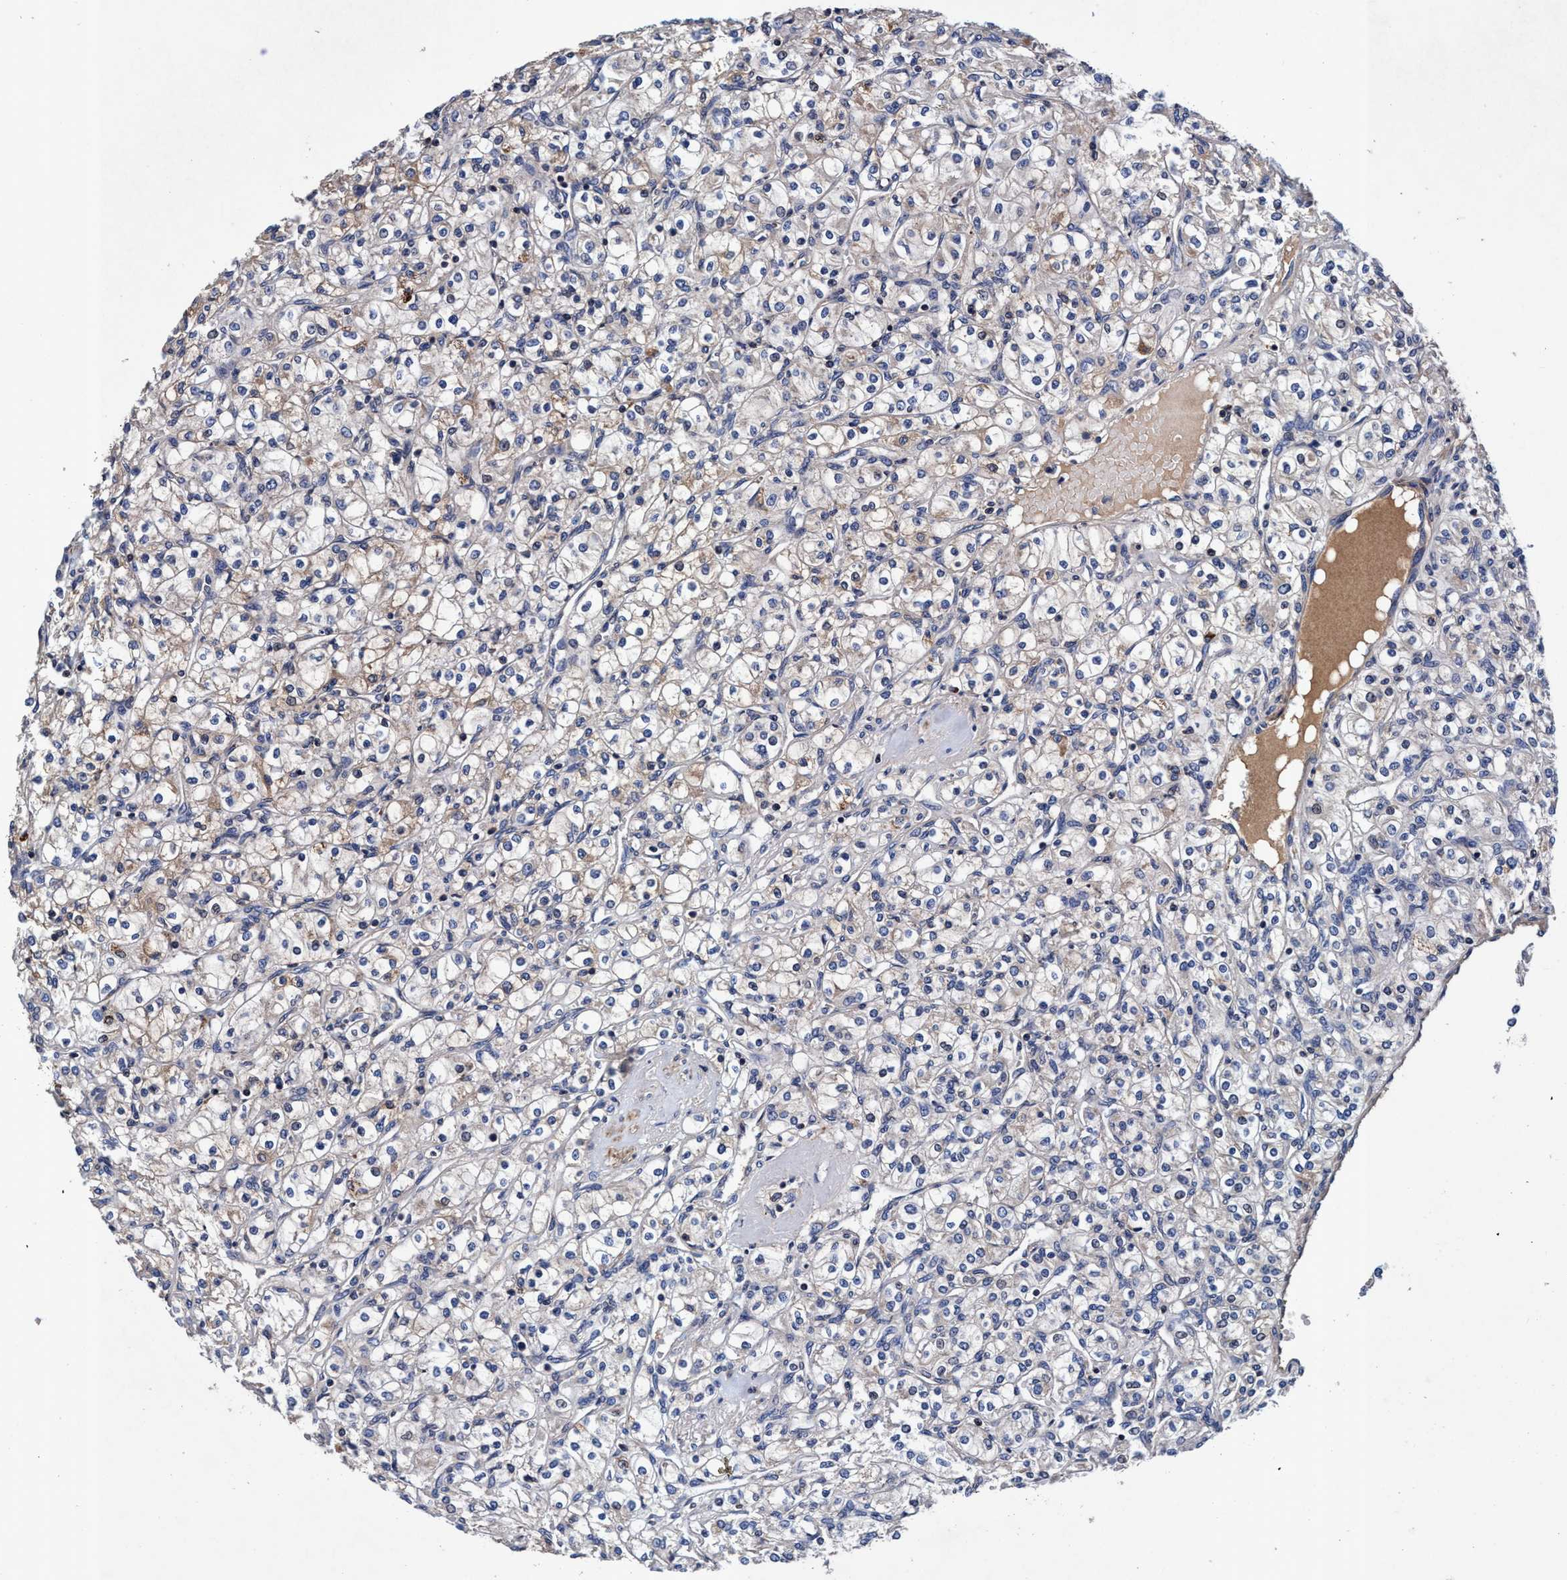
{"staining": {"intensity": "weak", "quantity": "25%-75%", "location": "cytoplasmic/membranous"}, "tissue": "renal cancer", "cell_type": "Tumor cells", "image_type": "cancer", "snomed": [{"axis": "morphology", "description": "Adenocarcinoma, NOS"}, {"axis": "topography", "description": "Kidney"}], "caption": "Protein staining exhibits weak cytoplasmic/membranous expression in about 25%-75% of tumor cells in adenocarcinoma (renal). (brown staining indicates protein expression, while blue staining denotes nuclei).", "gene": "RNF208", "patient": {"sex": "male", "age": 77}}